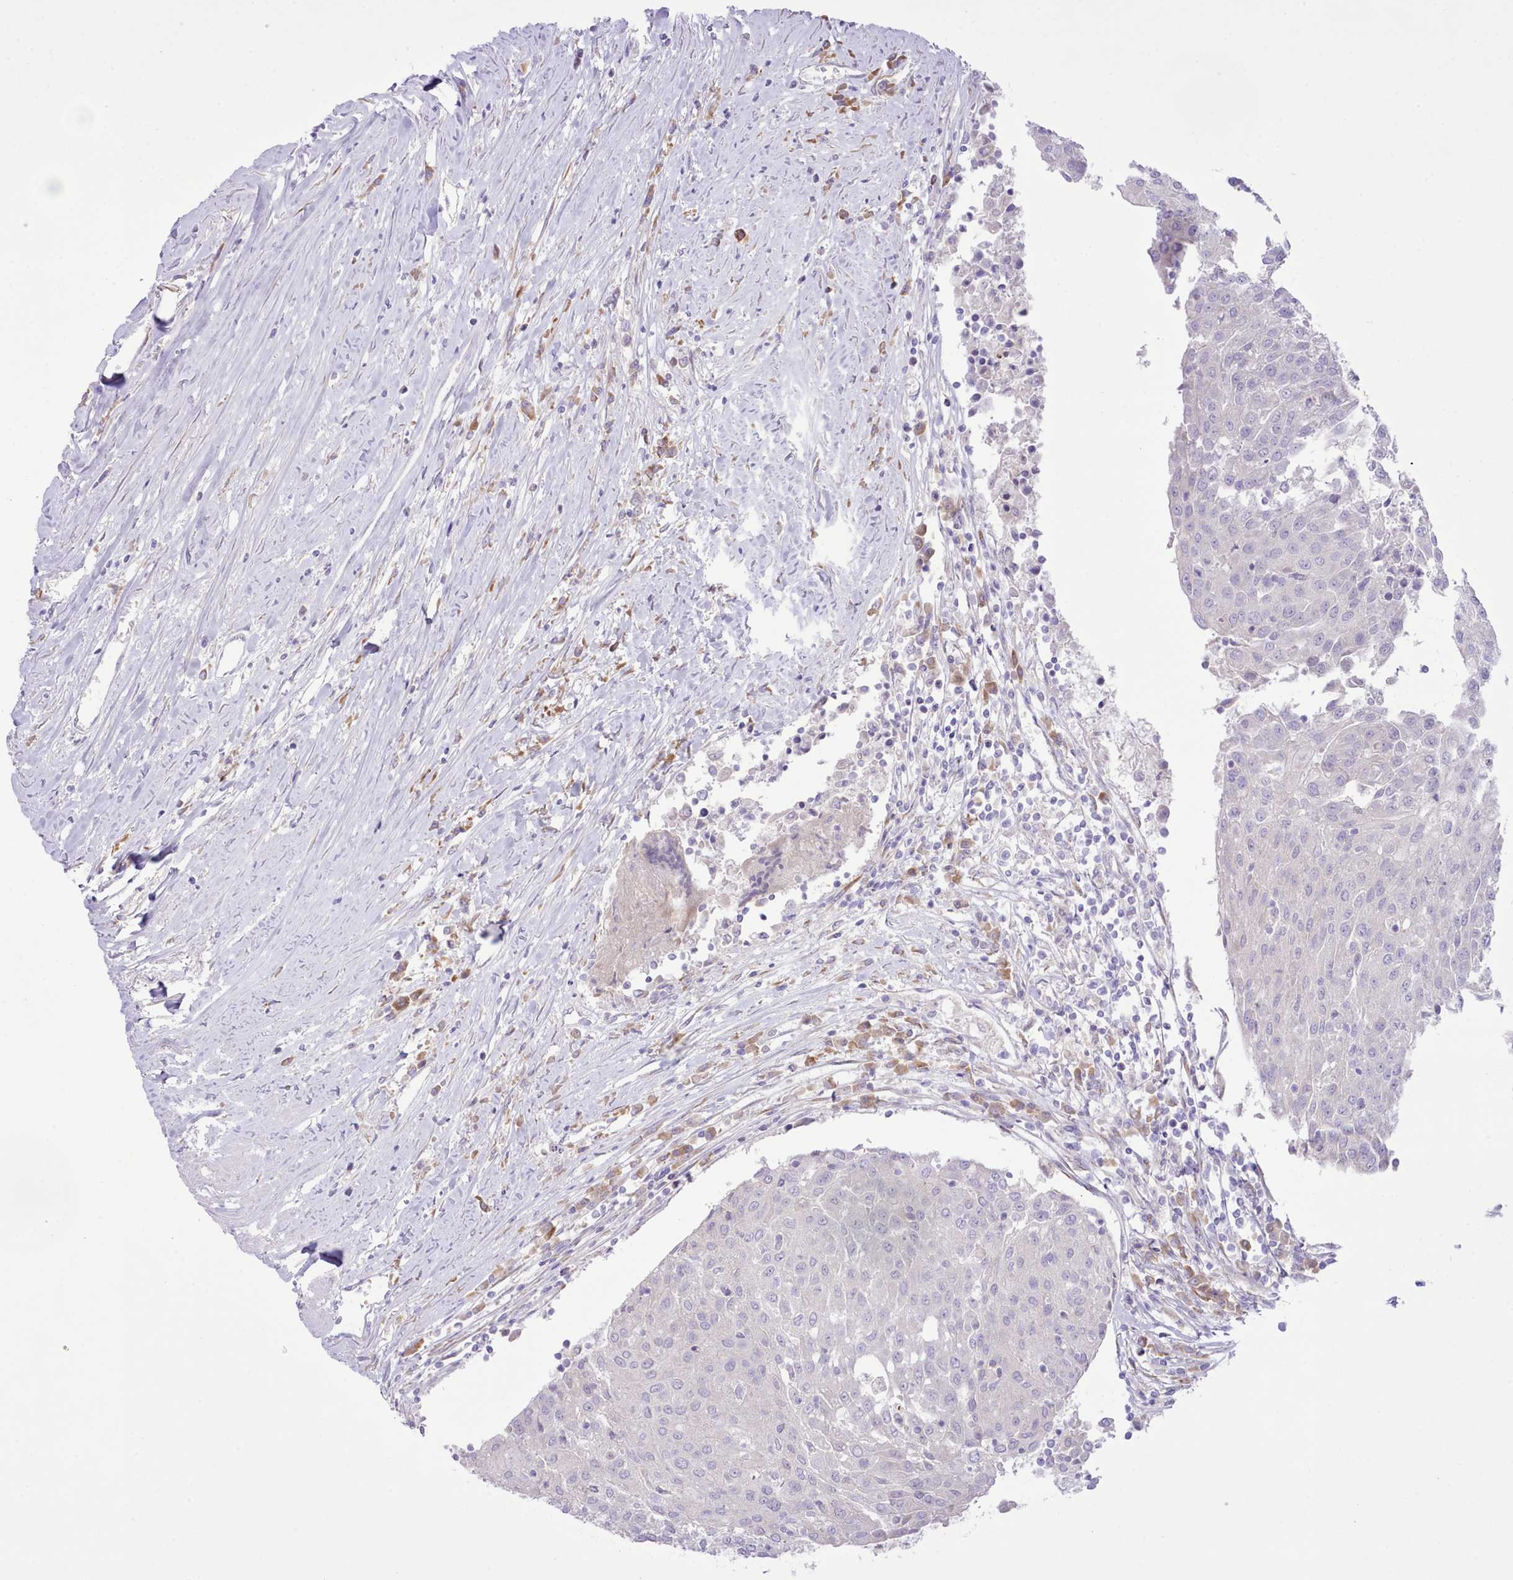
{"staining": {"intensity": "negative", "quantity": "none", "location": "none"}, "tissue": "urothelial cancer", "cell_type": "Tumor cells", "image_type": "cancer", "snomed": [{"axis": "morphology", "description": "Urothelial carcinoma, High grade"}, {"axis": "topography", "description": "Urinary bladder"}], "caption": "Tumor cells show no significant protein expression in high-grade urothelial carcinoma.", "gene": "CCL1", "patient": {"sex": "female", "age": 85}}